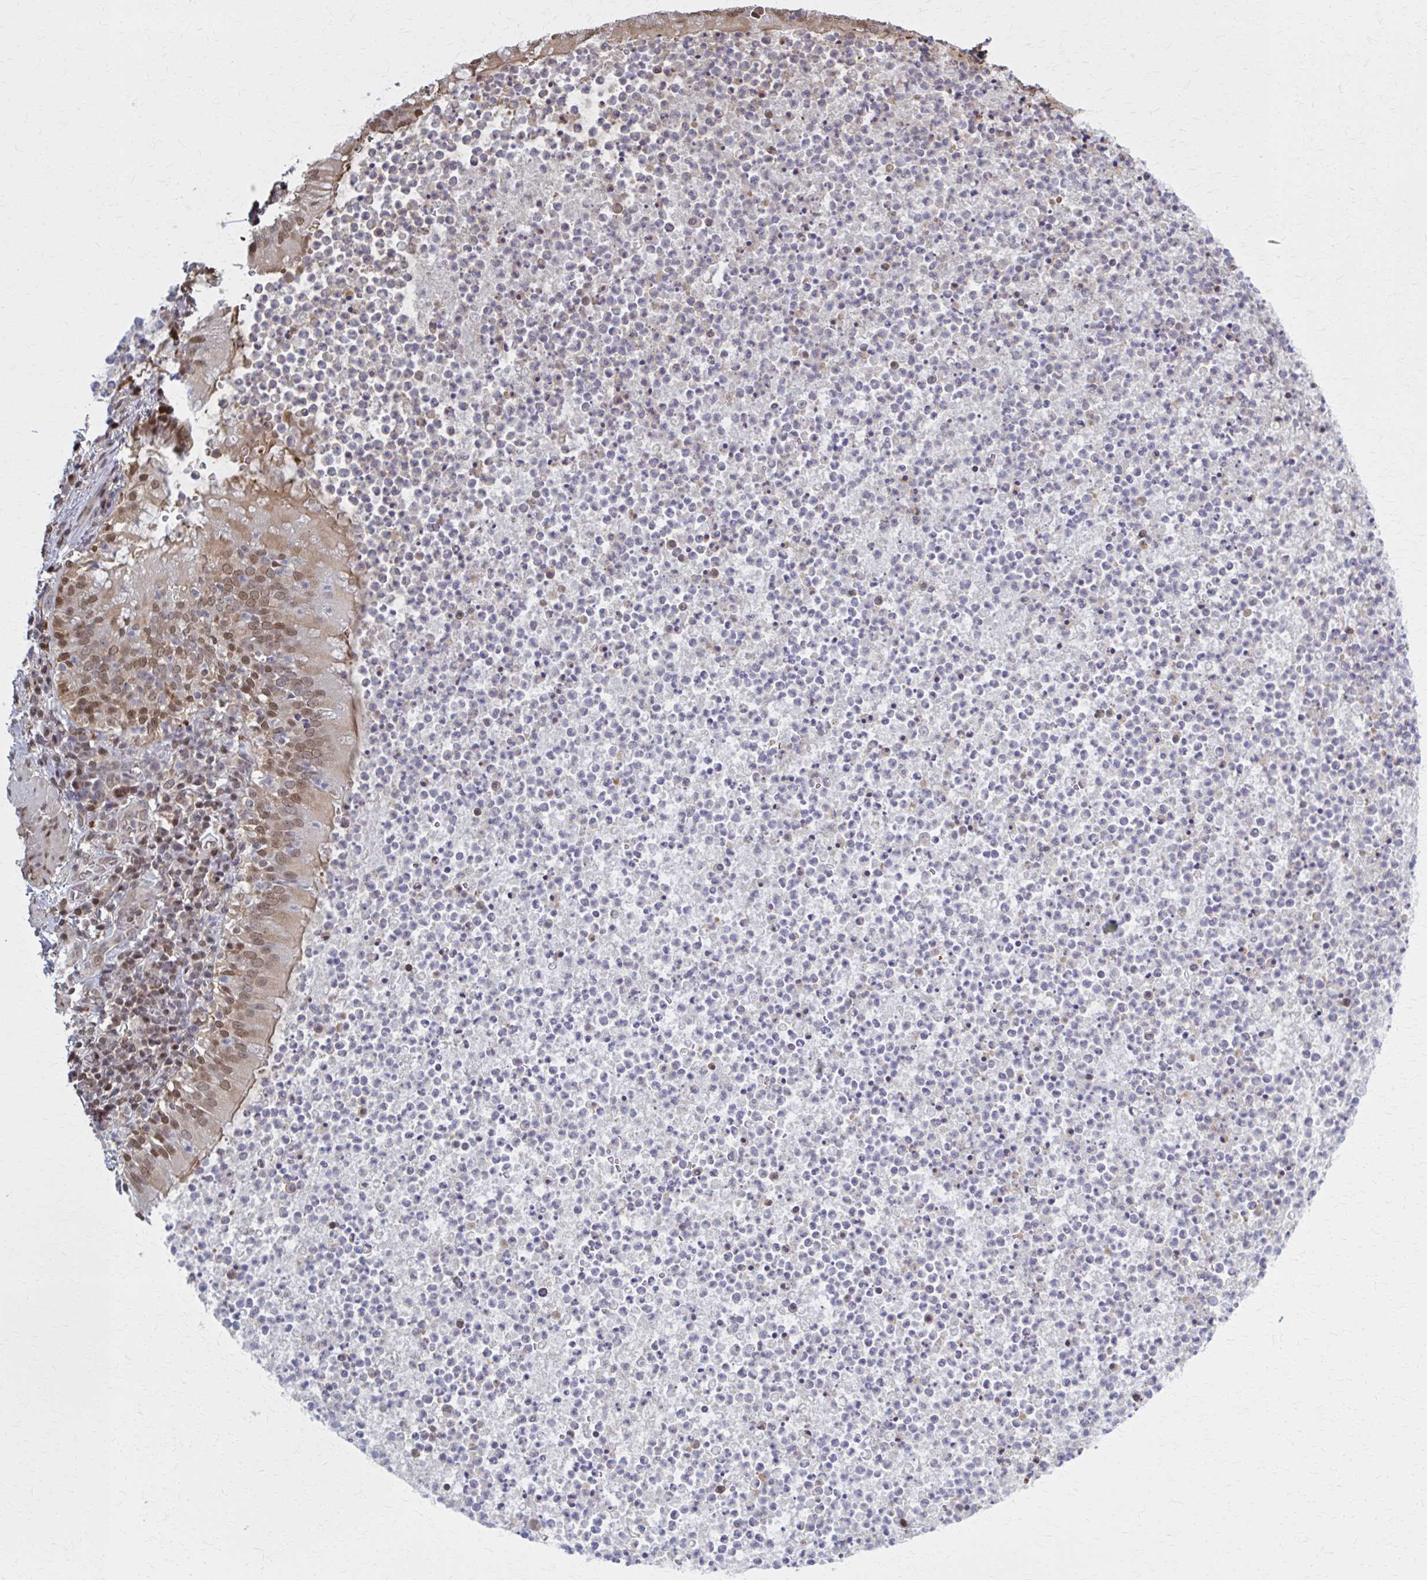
{"staining": {"intensity": "moderate", "quantity": ">75%", "location": "cytoplasmic/membranous,nuclear"}, "tissue": "bronchus", "cell_type": "Respiratory epithelial cells", "image_type": "normal", "snomed": [{"axis": "morphology", "description": "Normal tissue, NOS"}, {"axis": "topography", "description": "Lymph node"}, {"axis": "topography", "description": "Bronchus"}], "caption": "Moderate cytoplasmic/membranous,nuclear staining is identified in about >75% of respiratory epithelial cells in benign bronchus. Immunohistochemistry (ihc) stains the protein of interest in brown and the nuclei are stained blue.", "gene": "MDH1", "patient": {"sex": "male", "age": 56}}